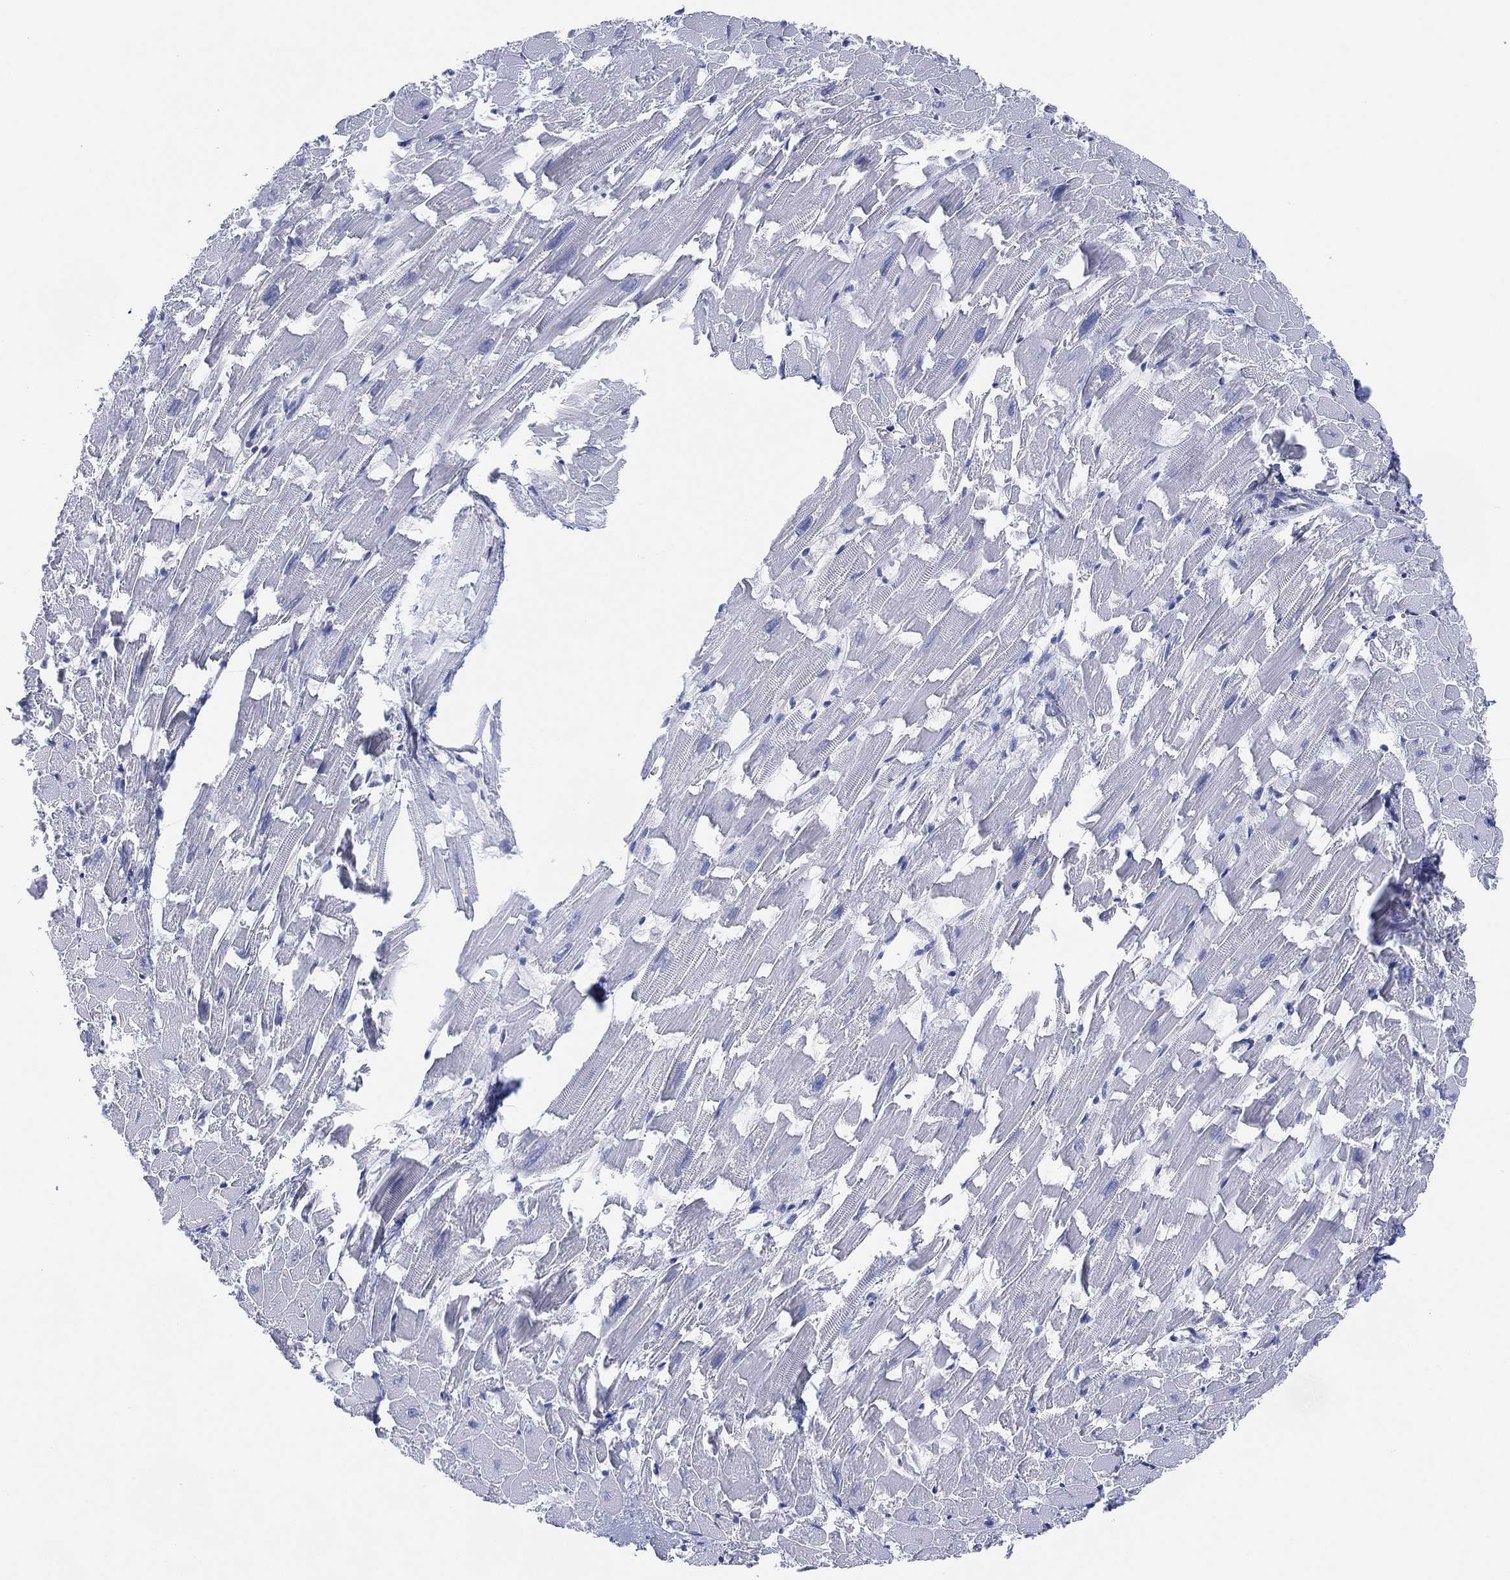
{"staining": {"intensity": "negative", "quantity": "none", "location": "none"}, "tissue": "heart muscle", "cell_type": "Cardiomyocytes", "image_type": "normal", "snomed": [{"axis": "morphology", "description": "Normal tissue, NOS"}, {"axis": "topography", "description": "Heart"}], "caption": "Cardiomyocytes are negative for brown protein staining in benign heart muscle. Brightfield microscopy of immunohistochemistry (IHC) stained with DAB (brown) and hematoxylin (blue), captured at high magnification.", "gene": "CFTR", "patient": {"sex": "female", "age": 64}}